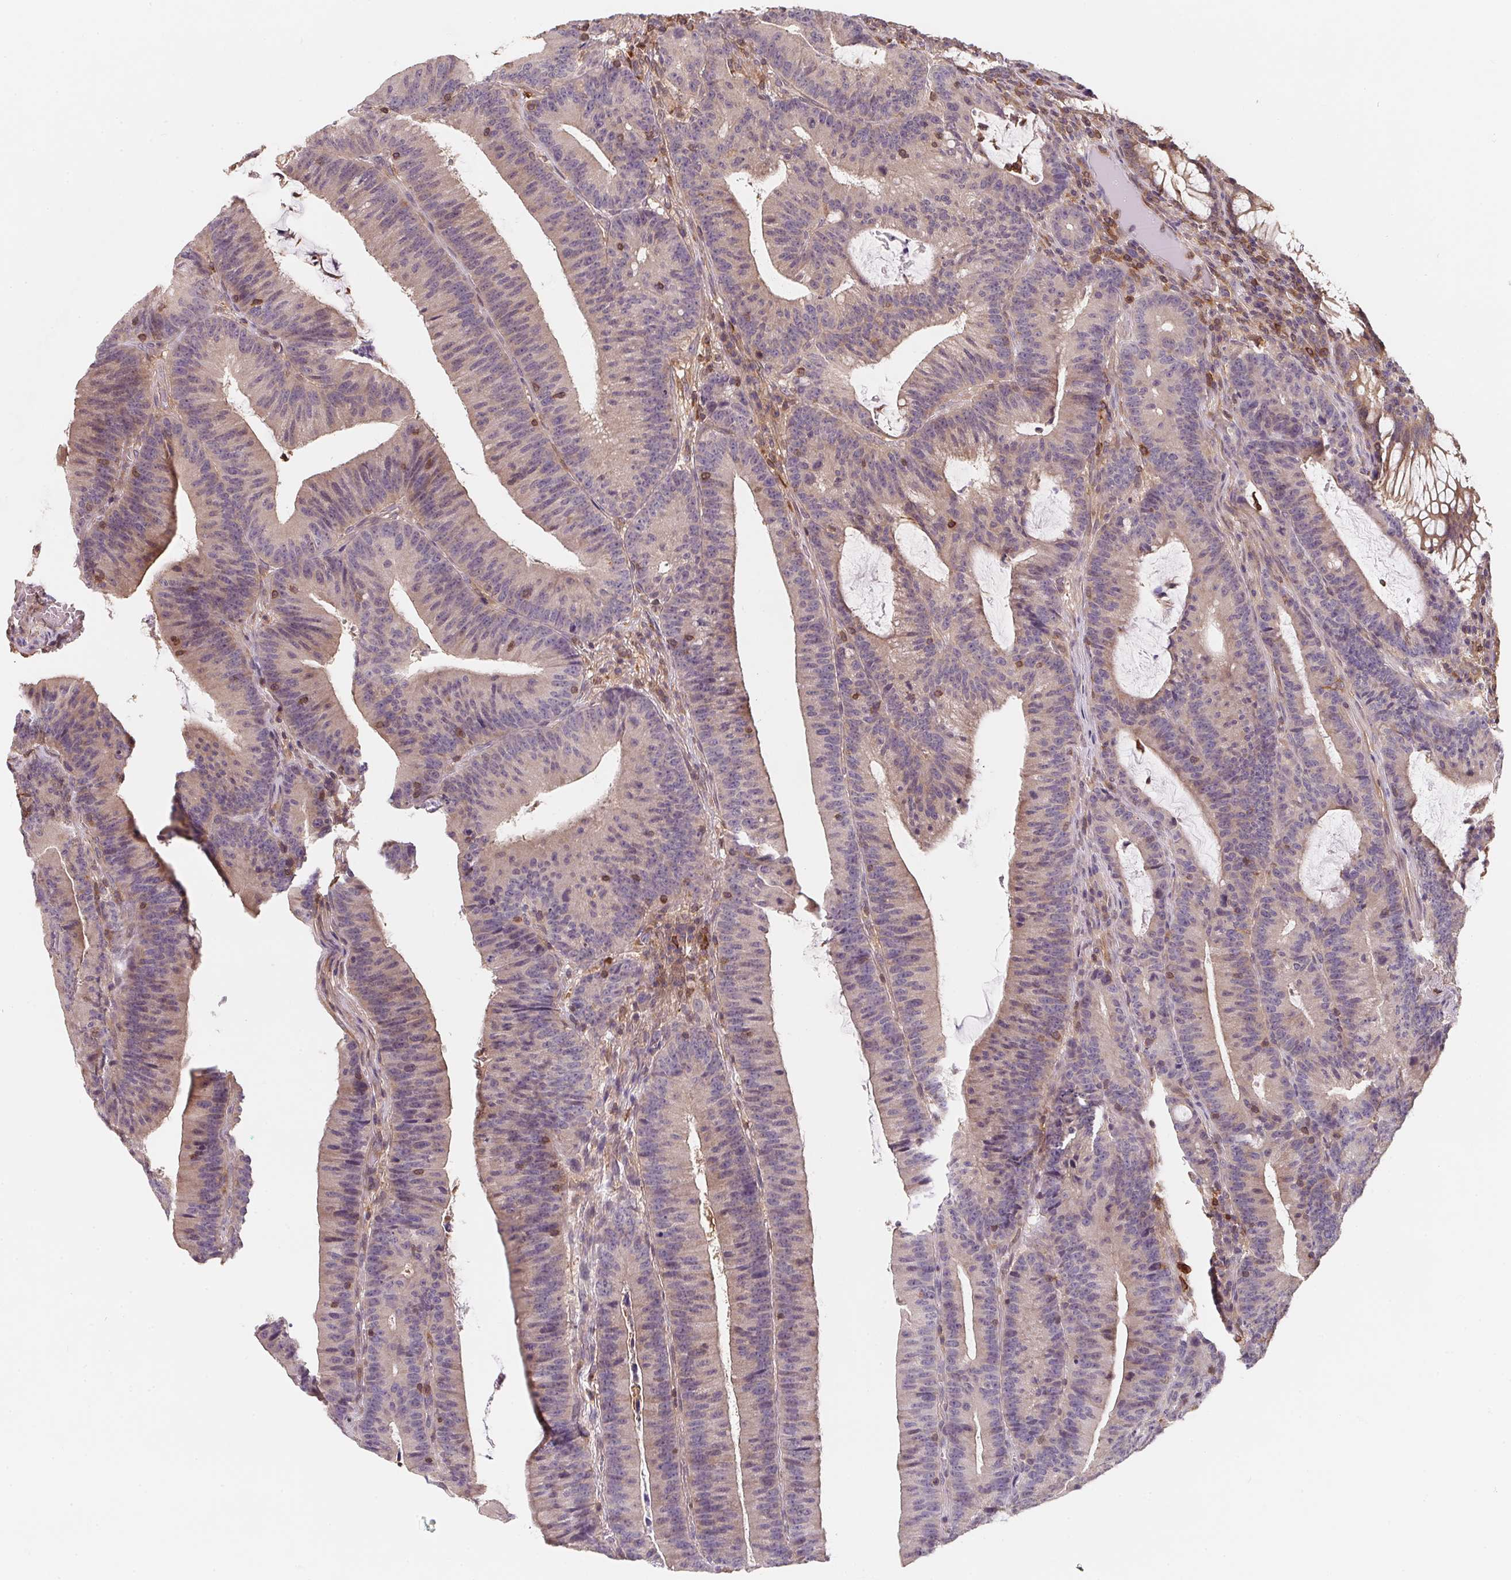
{"staining": {"intensity": "negative", "quantity": "none", "location": "none"}, "tissue": "colorectal cancer", "cell_type": "Tumor cells", "image_type": "cancer", "snomed": [{"axis": "morphology", "description": "Adenocarcinoma, NOS"}, {"axis": "topography", "description": "Colon"}], "caption": "Photomicrograph shows no protein positivity in tumor cells of colorectal cancer tissue.", "gene": "ANKRD13A", "patient": {"sex": "female", "age": 78}}